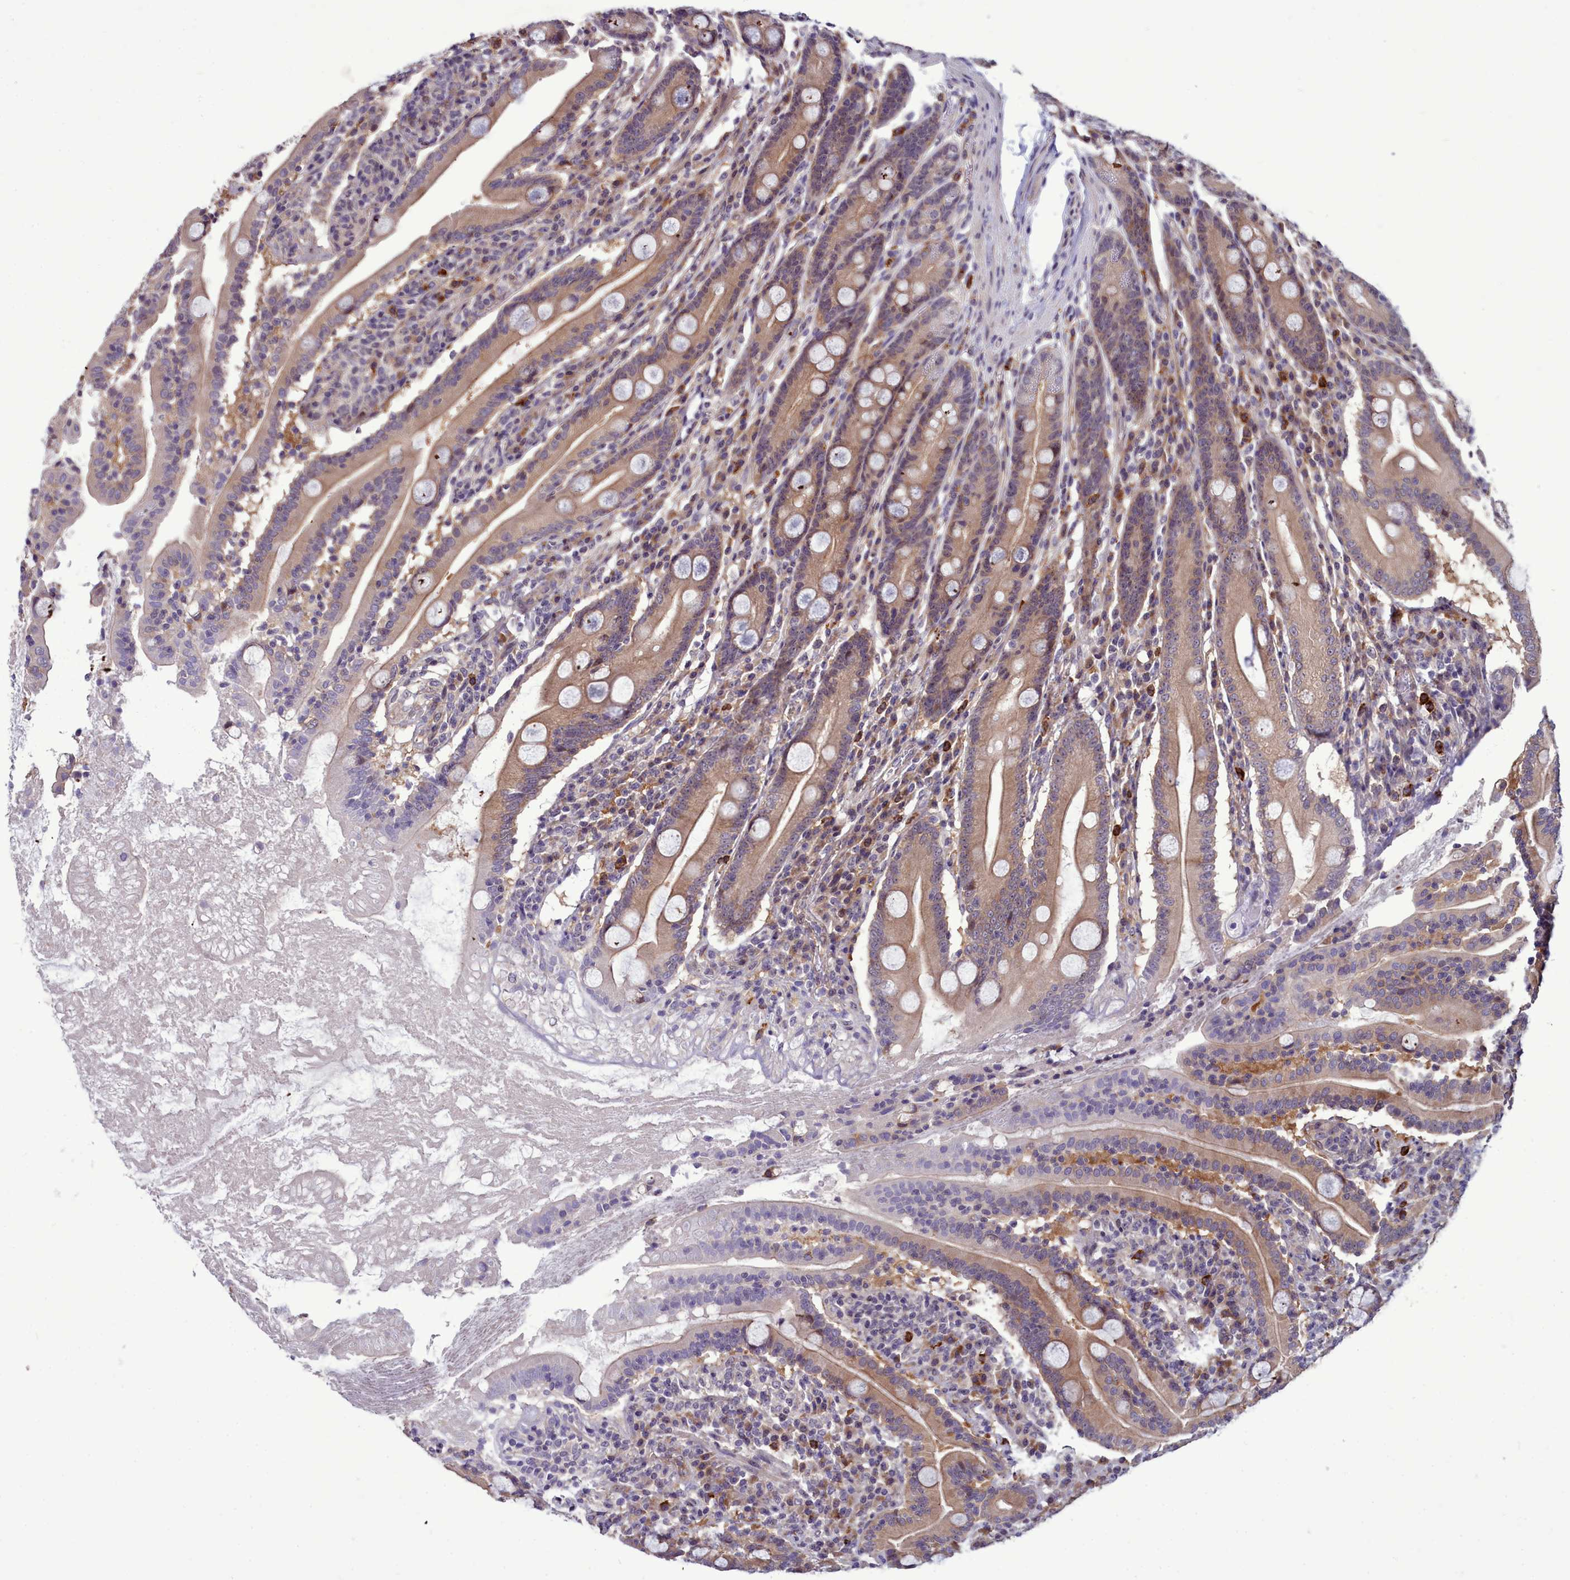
{"staining": {"intensity": "moderate", "quantity": ">75%", "location": "cytoplasmic/membranous"}, "tissue": "duodenum", "cell_type": "Glandular cells", "image_type": "normal", "snomed": [{"axis": "morphology", "description": "Normal tissue, NOS"}, {"axis": "topography", "description": "Duodenum"}], "caption": "Immunohistochemistry (IHC) micrograph of normal duodenum stained for a protein (brown), which exhibits medium levels of moderate cytoplasmic/membranous positivity in about >75% of glandular cells.", "gene": "BCAR1", "patient": {"sex": "male", "age": 35}}